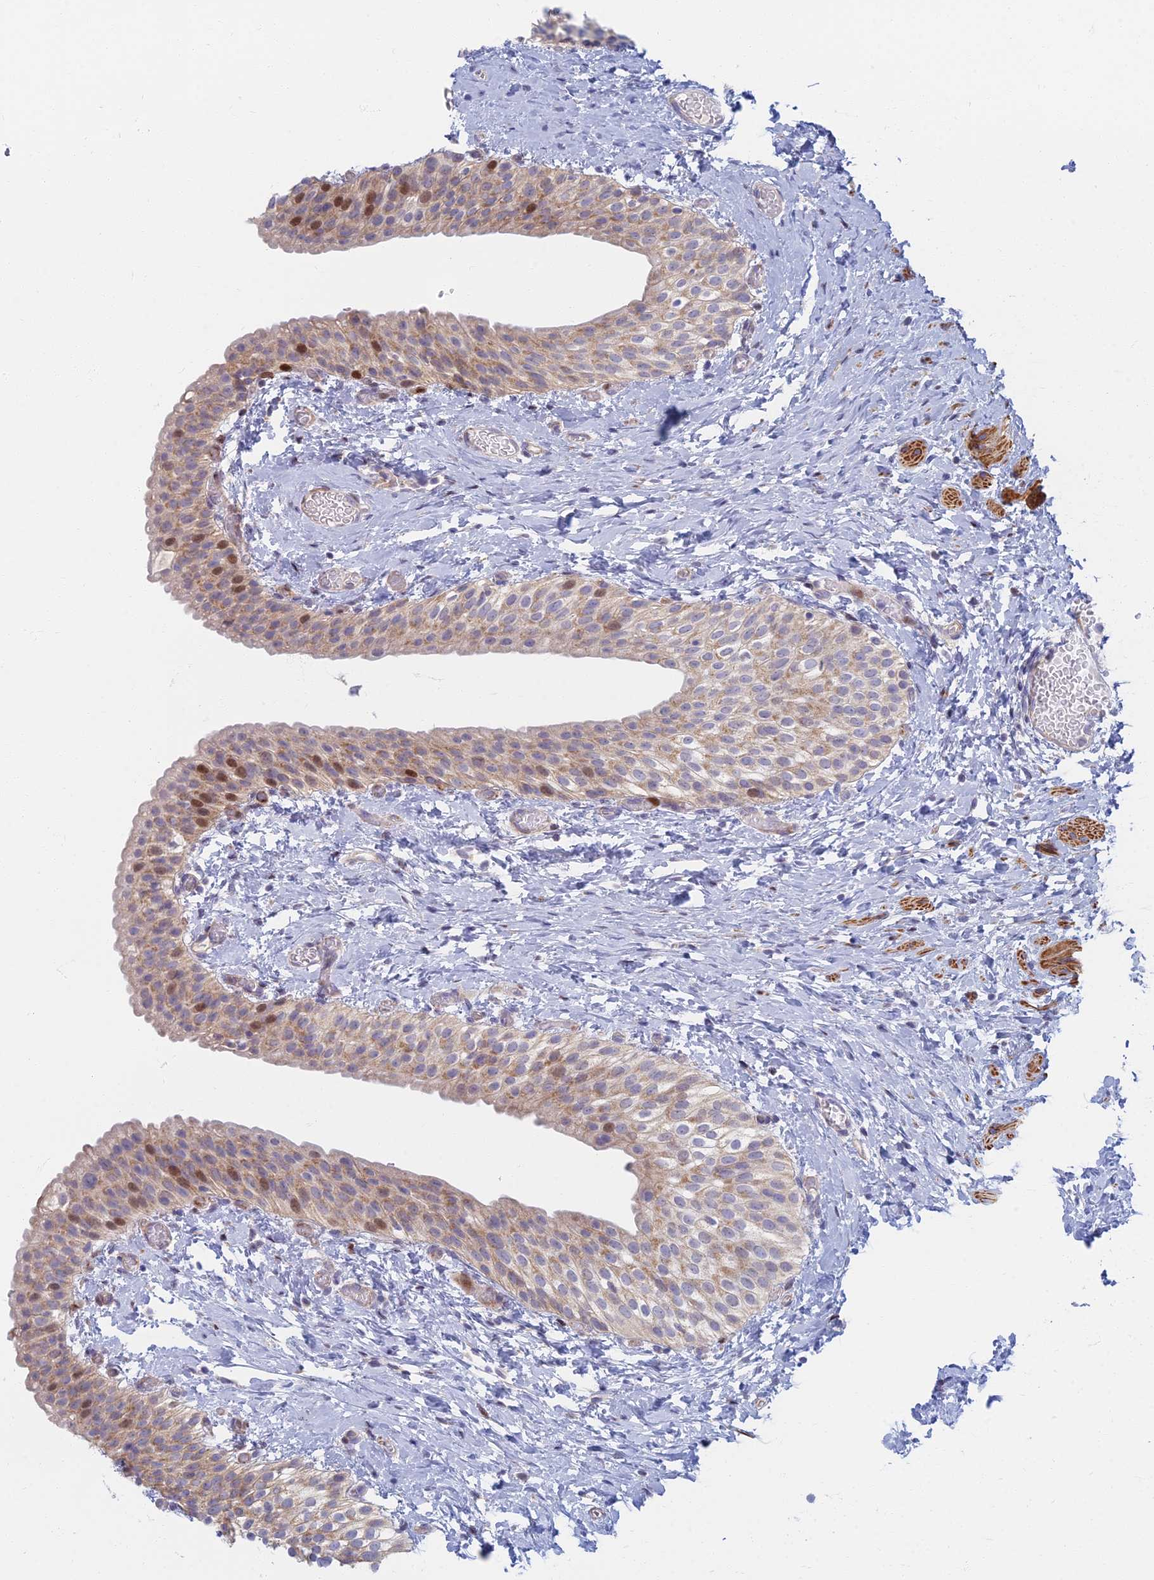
{"staining": {"intensity": "moderate", "quantity": "<25%", "location": "cytoplasmic/membranous,nuclear"}, "tissue": "urinary bladder", "cell_type": "Urothelial cells", "image_type": "normal", "snomed": [{"axis": "morphology", "description": "Normal tissue, NOS"}, {"axis": "topography", "description": "Urinary bladder"}], "caption": "The histopathology image displays a brown stain indicating the presence of a protein in the cytoplasmic/membranous,nuclear of urothelial cells in urinary bladder. (Brightfield microscopy of DAB IHC at high magnification).", "gene": "C15orf40", "patient": {"sex": "male", "age": 1}}